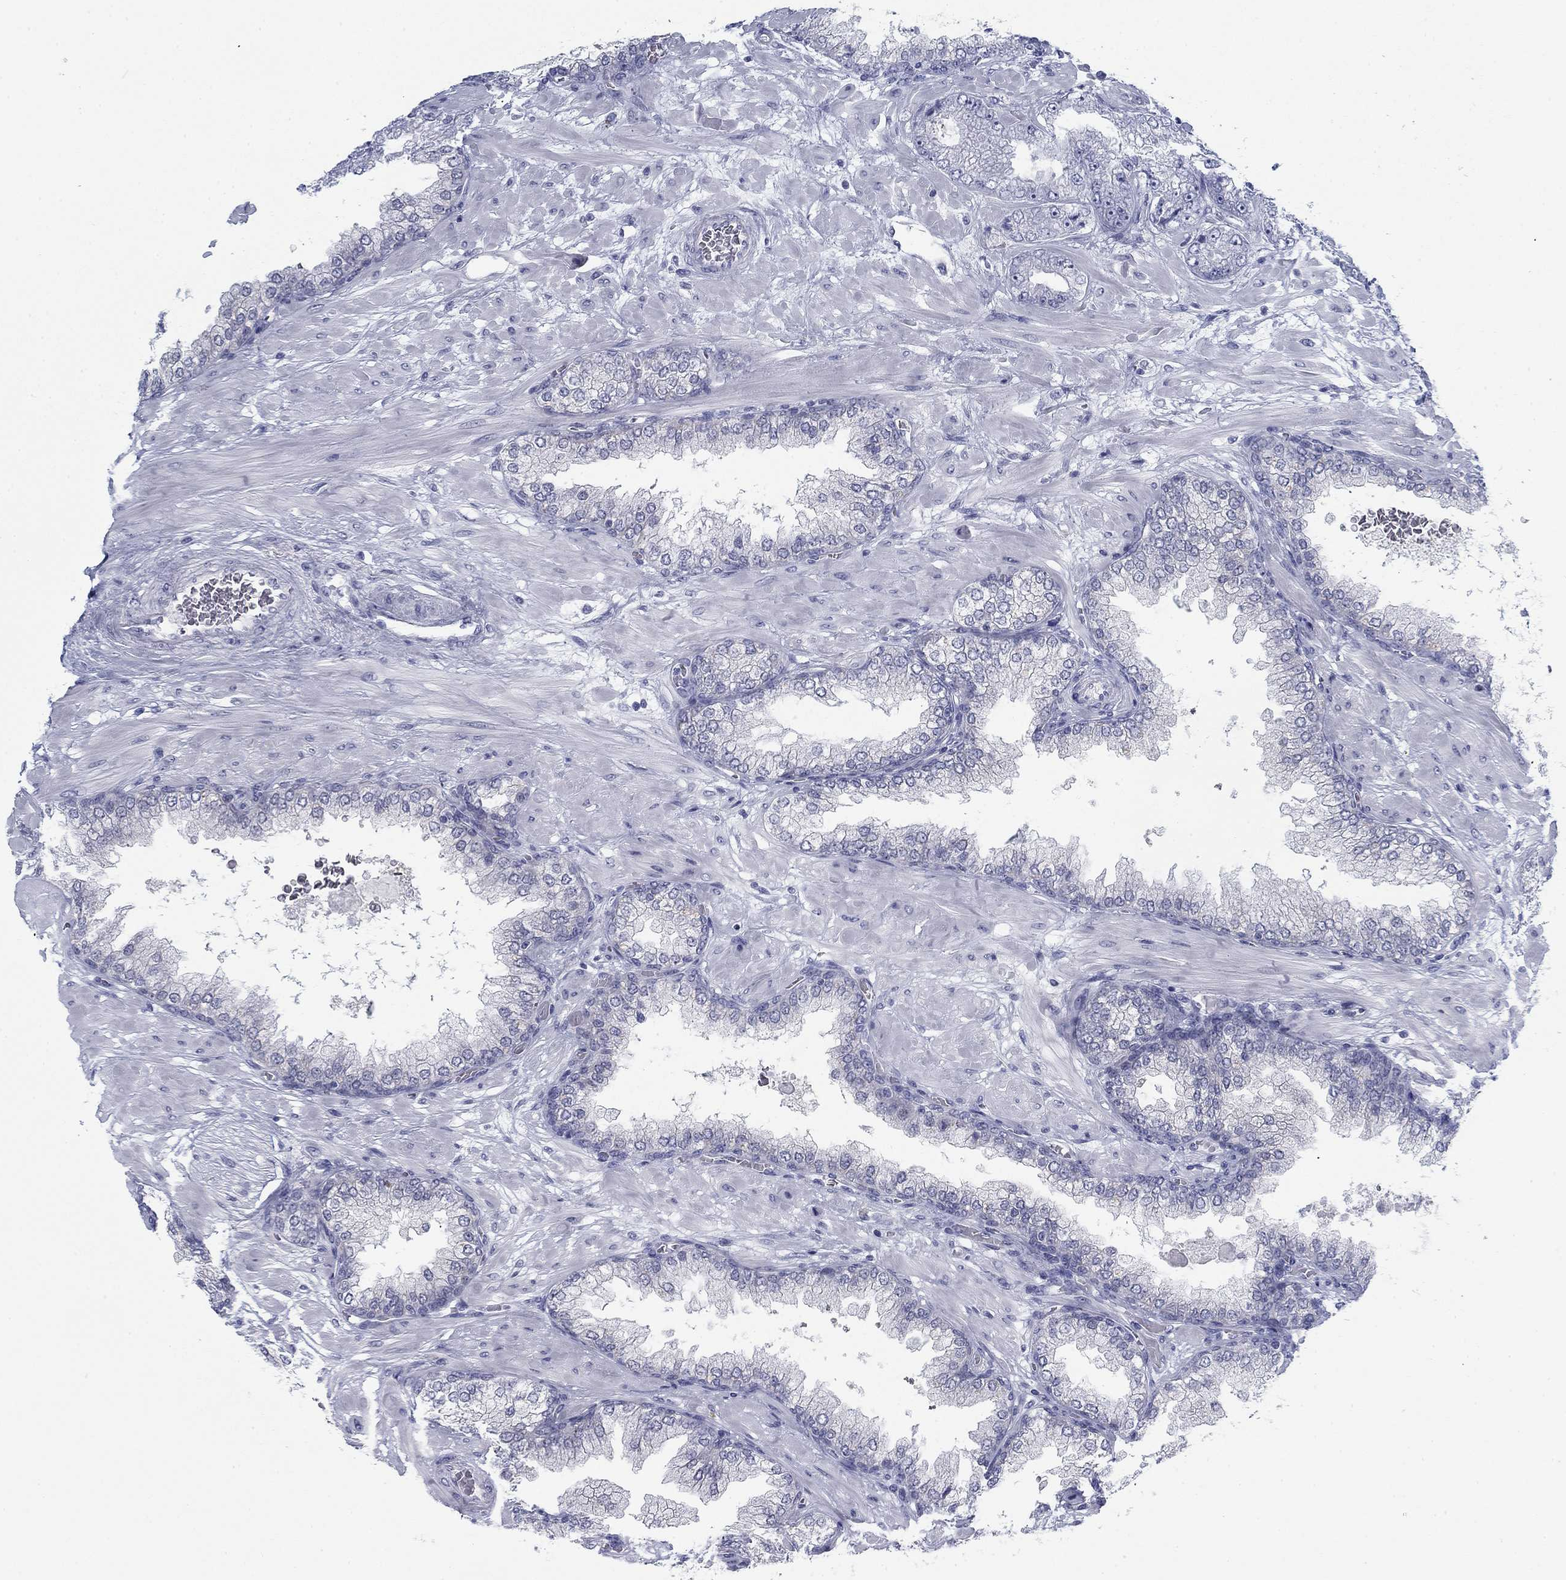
{"staining": {"intensity": "negative", "quantity": "none", "location": "none"}, "tissue": "prostate cancer", "cell_type": "Tumor cells", "image_type": "cancer", "snomed": [{"axis": "morphology", "description": "Adenocarcinoma, Low grade"}, {"axis": "topography", "description": "Prostate"}], "caption": "Photomicrograph shows no protein expression in tumor cells of prostate low-grade adenocarcinoma tissue.", "gene": "DNAL1", "patient": {"sex": "male", "age": 57}}